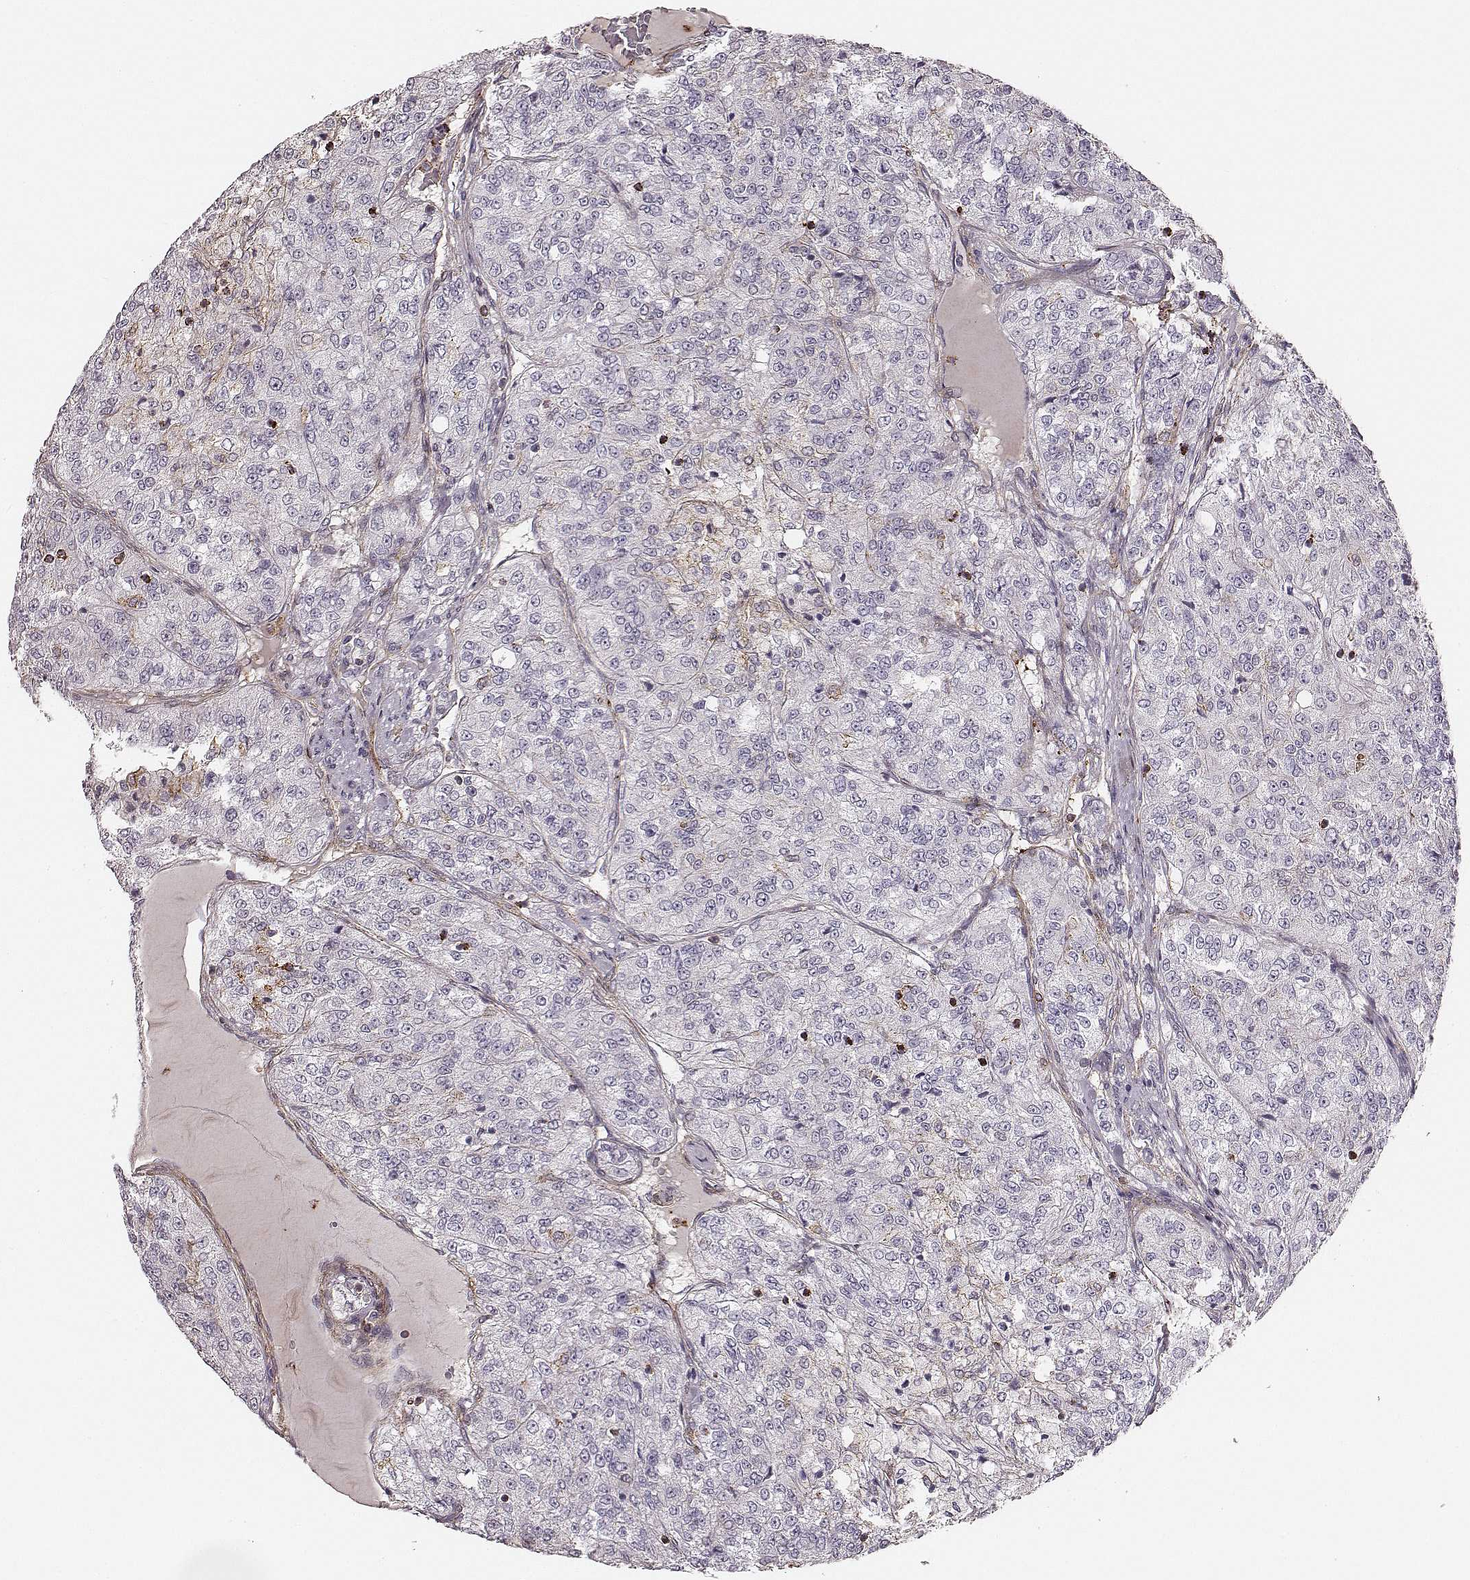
{"staining": {"intensity": "negative", "quantity": "none", "location": "none"}, "tissue": "renal cancer", "cell_type": "Tumor cells", "image_type": "cancer", "snomed": [{"axis": "morphology", "description": "Adenocarcinoma, NOS"}, {"axis": "topography", "description": "Kidney"}], "caption": "Photomicrograph shows no significant protein positivity in tumor cells of renal adenocarcinoma.", "gene": "ZYX", "patient": {"sex": "female", "age": 63}}